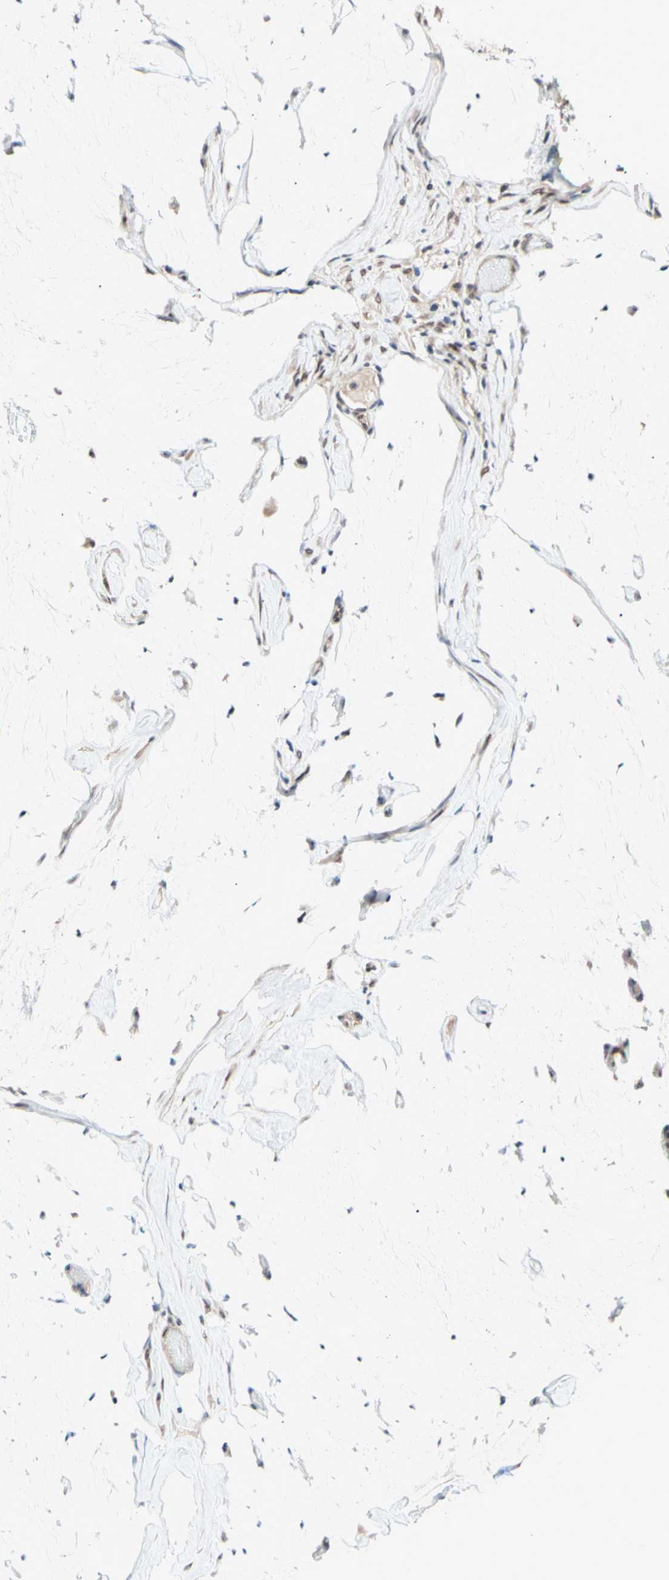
{"staining": {"intensity": "weak", "quantity": ">75%", "location": "cytoplasmic/membranous"}, "tissue": "ovarian cancer", "cell_type": "Tumor cells", "image_type": "cancer", "snomed": [{"axis": "morphology", "description": "Cystadenocarcinoma, mucinous, NOS"}, {"axis": "topography", "description": "Ovary"}], "caption": "A brown stain shows weak cytoplasmic/membranous staining of a protein in human mucinous cystadenocarcinoma (ovarian) tumor cells.", "gene": "NGEF", "patient": {"sex": "female", "age": 39}}